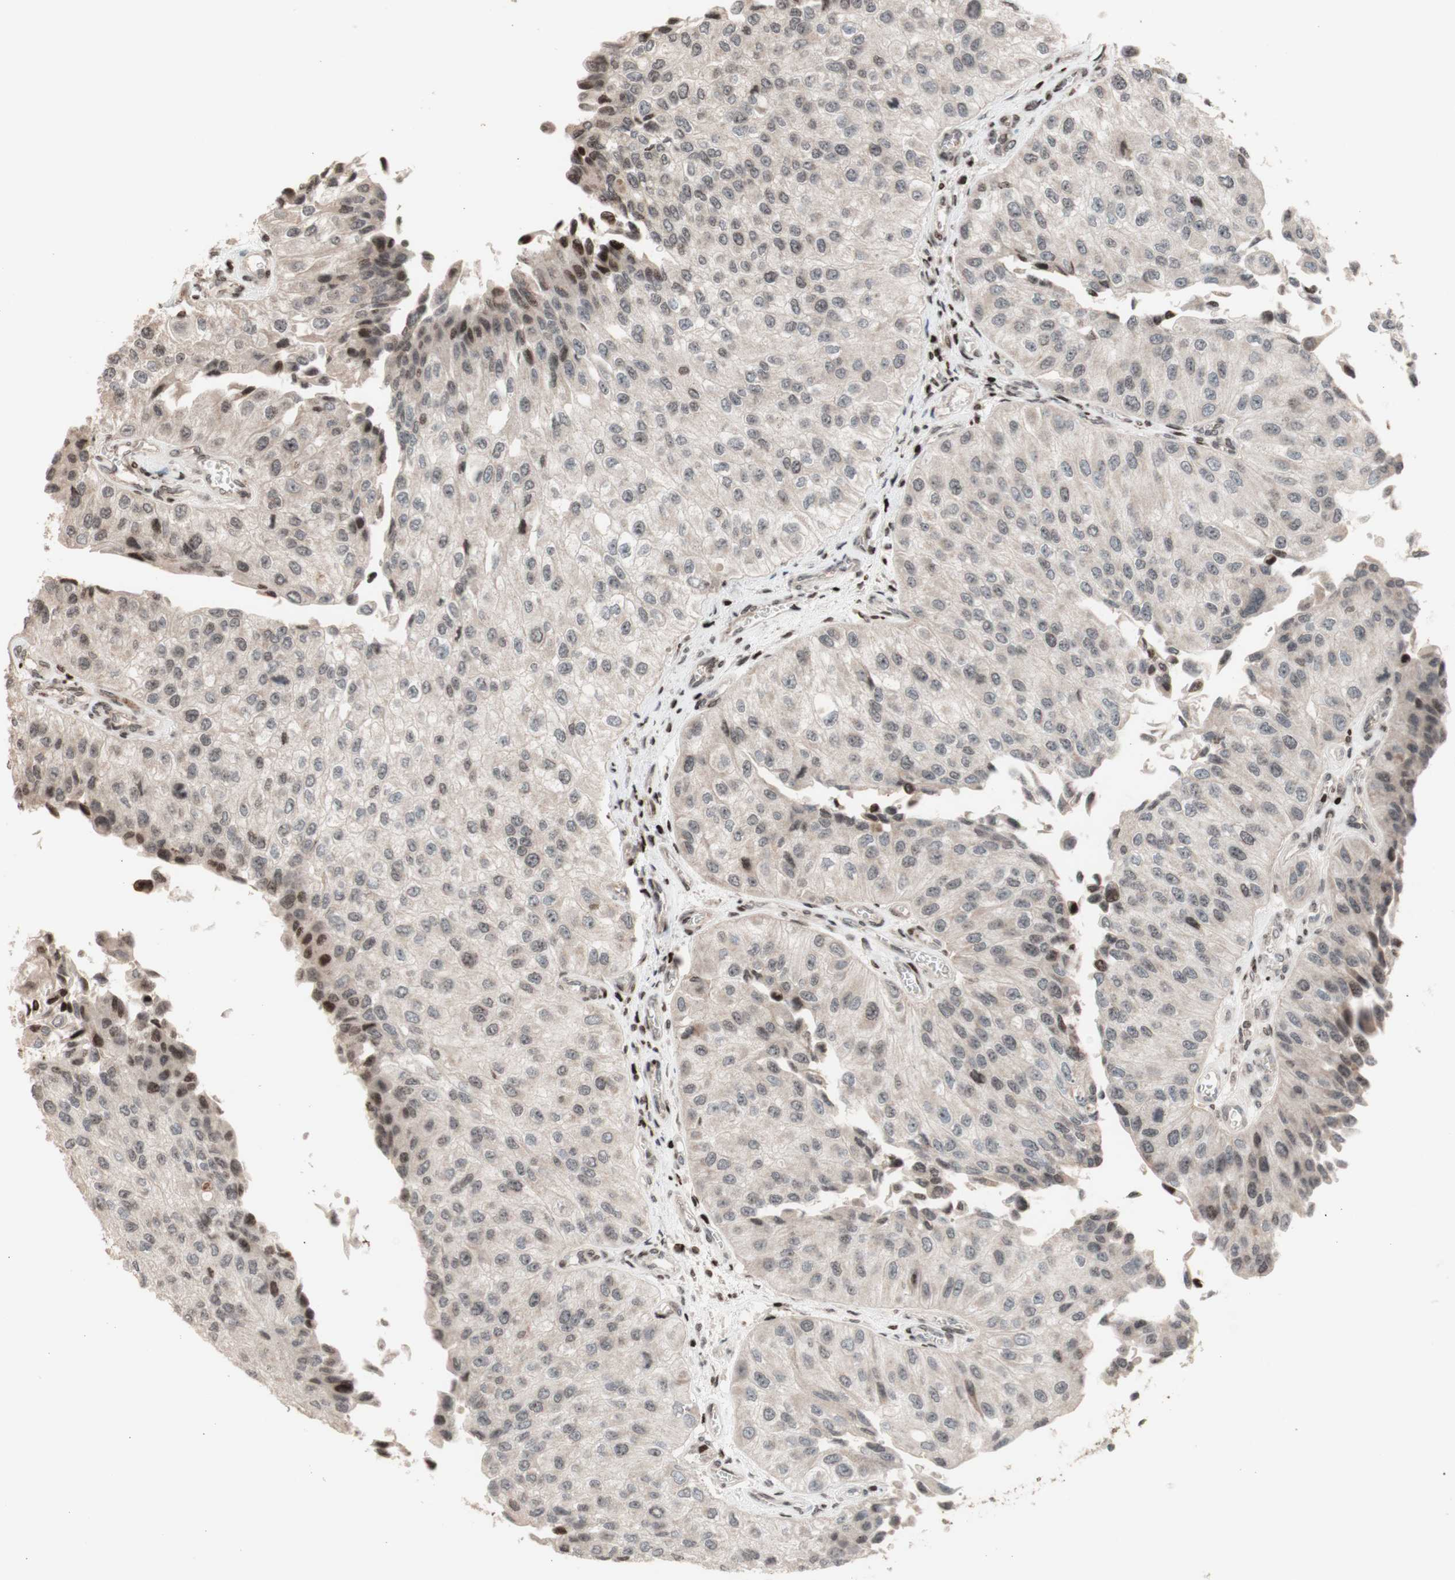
{"staining": {"intensity": "negative", "quantity": "none", "location": "none"}, "tissue": "urothelial cancer", "cell_type": "Tumor cells", "image_type": "cancer", "snomed": [{"axis": "morphology", "description": "Urothelial carcinoma, High grade"}, {"axis": "topography", "description": "Kidney"}, {"axis": "topography", "description": "Urinary bladder"}], "caption": "Tumor cells are negative for protein expression in human high-grade urothelial carcinoma.", "gene": "POLA1", "patient": {"sex": "male", "age": 77}}